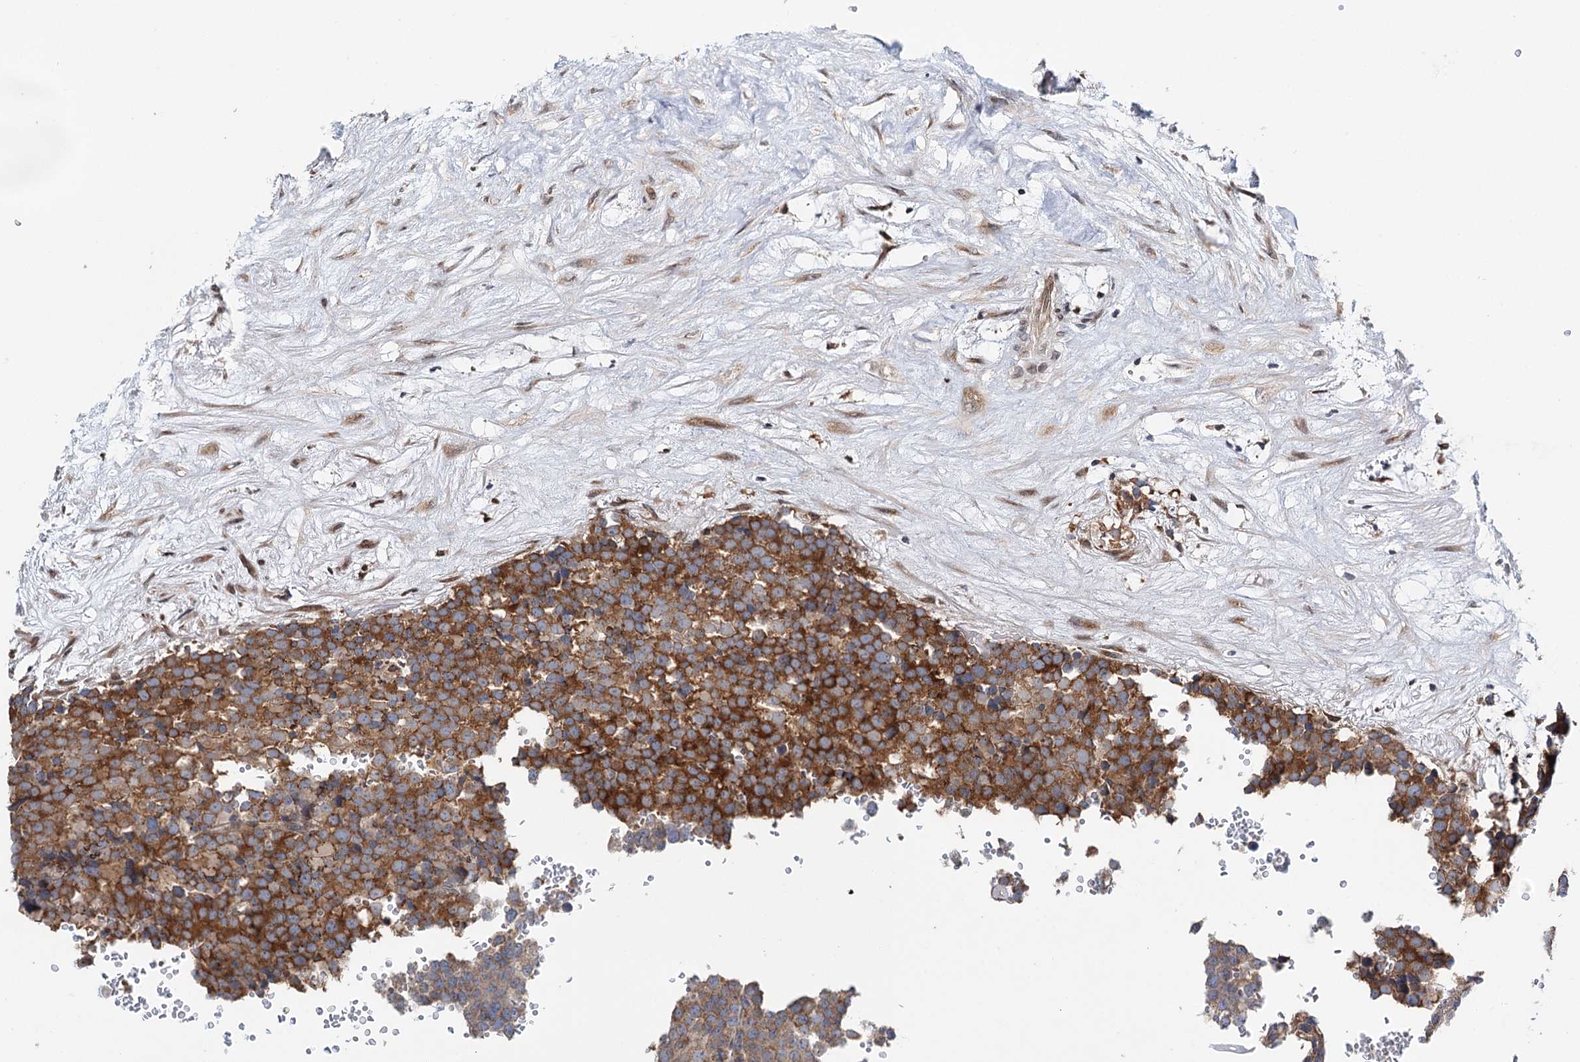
{"staining": {"intensity": "moderate", "quantity": ">75%", "location": "cytoplasmic/membranous"}, "tissue": "testis cancer", "cell_type": "Tumor cells", "image_type": "cancer", "snomed": [{"axis": "morphology", "description": "Seminoma, NOS"}, {"axis": "topography", "description": "Testis"}], "caption": "A brown stain shows moderate cytoplasmic/membranous staining of a protein in human testis seminoma tumor cells.", "gene": "CFAP46", "patient": {"sex": "male", "age": 71}}